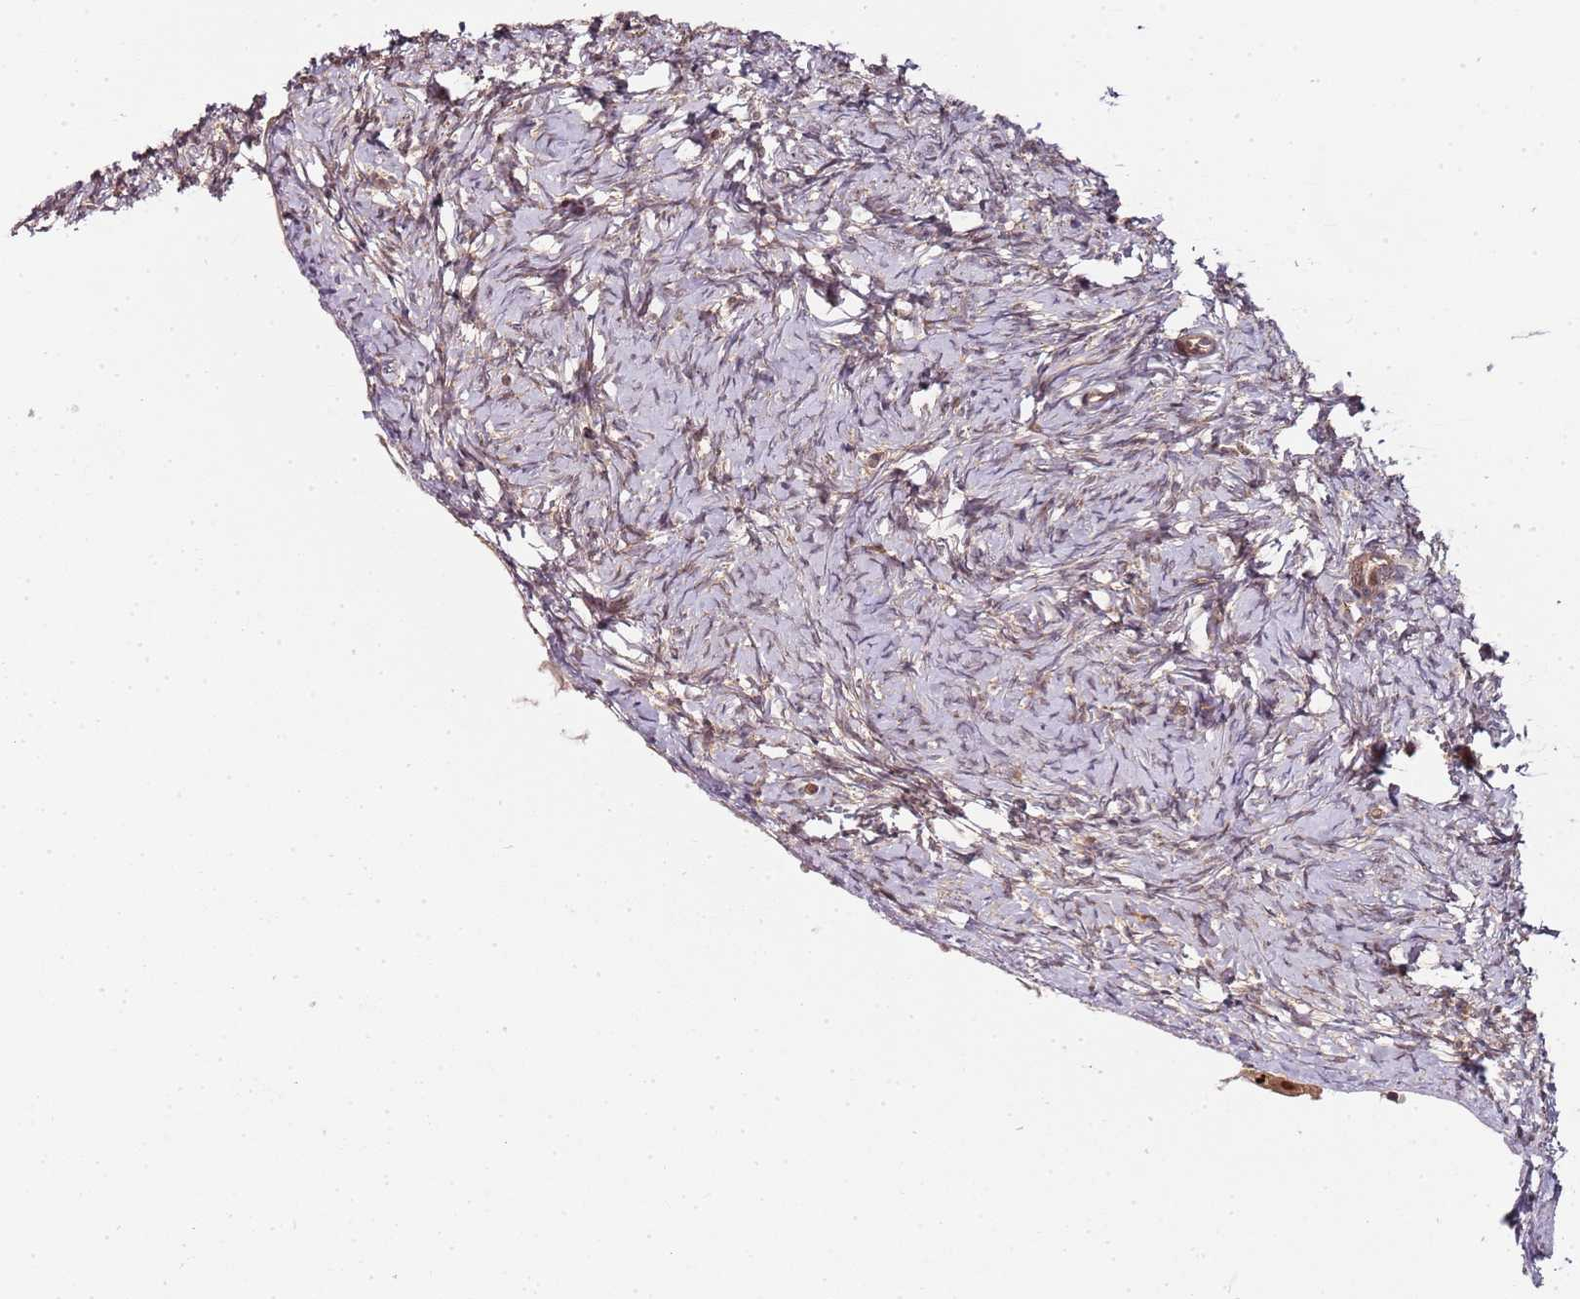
{"staining": {"intensity": "weak", "quantity": "25%-75%", "location": "cytoplasmic/membranous"}, "tissue": "ovary", "cell_type": "Ovarian stroma cells", "image_type": "normal", "snomed": [{"axis": "morphology", "description": "Normal tissue, NOS"}, {"axis": "topography", "description": "Ovary"}], "caption": "Immunohistochemistry image of normal human ovary stained for a protein (brown), which demonstrates low levels of weak cytoplasmic/membranous staining in about 25%-75% of ovarian stroma cells.", "gene": "EDC3", "patient": {"sex": "female", "age": 51}}